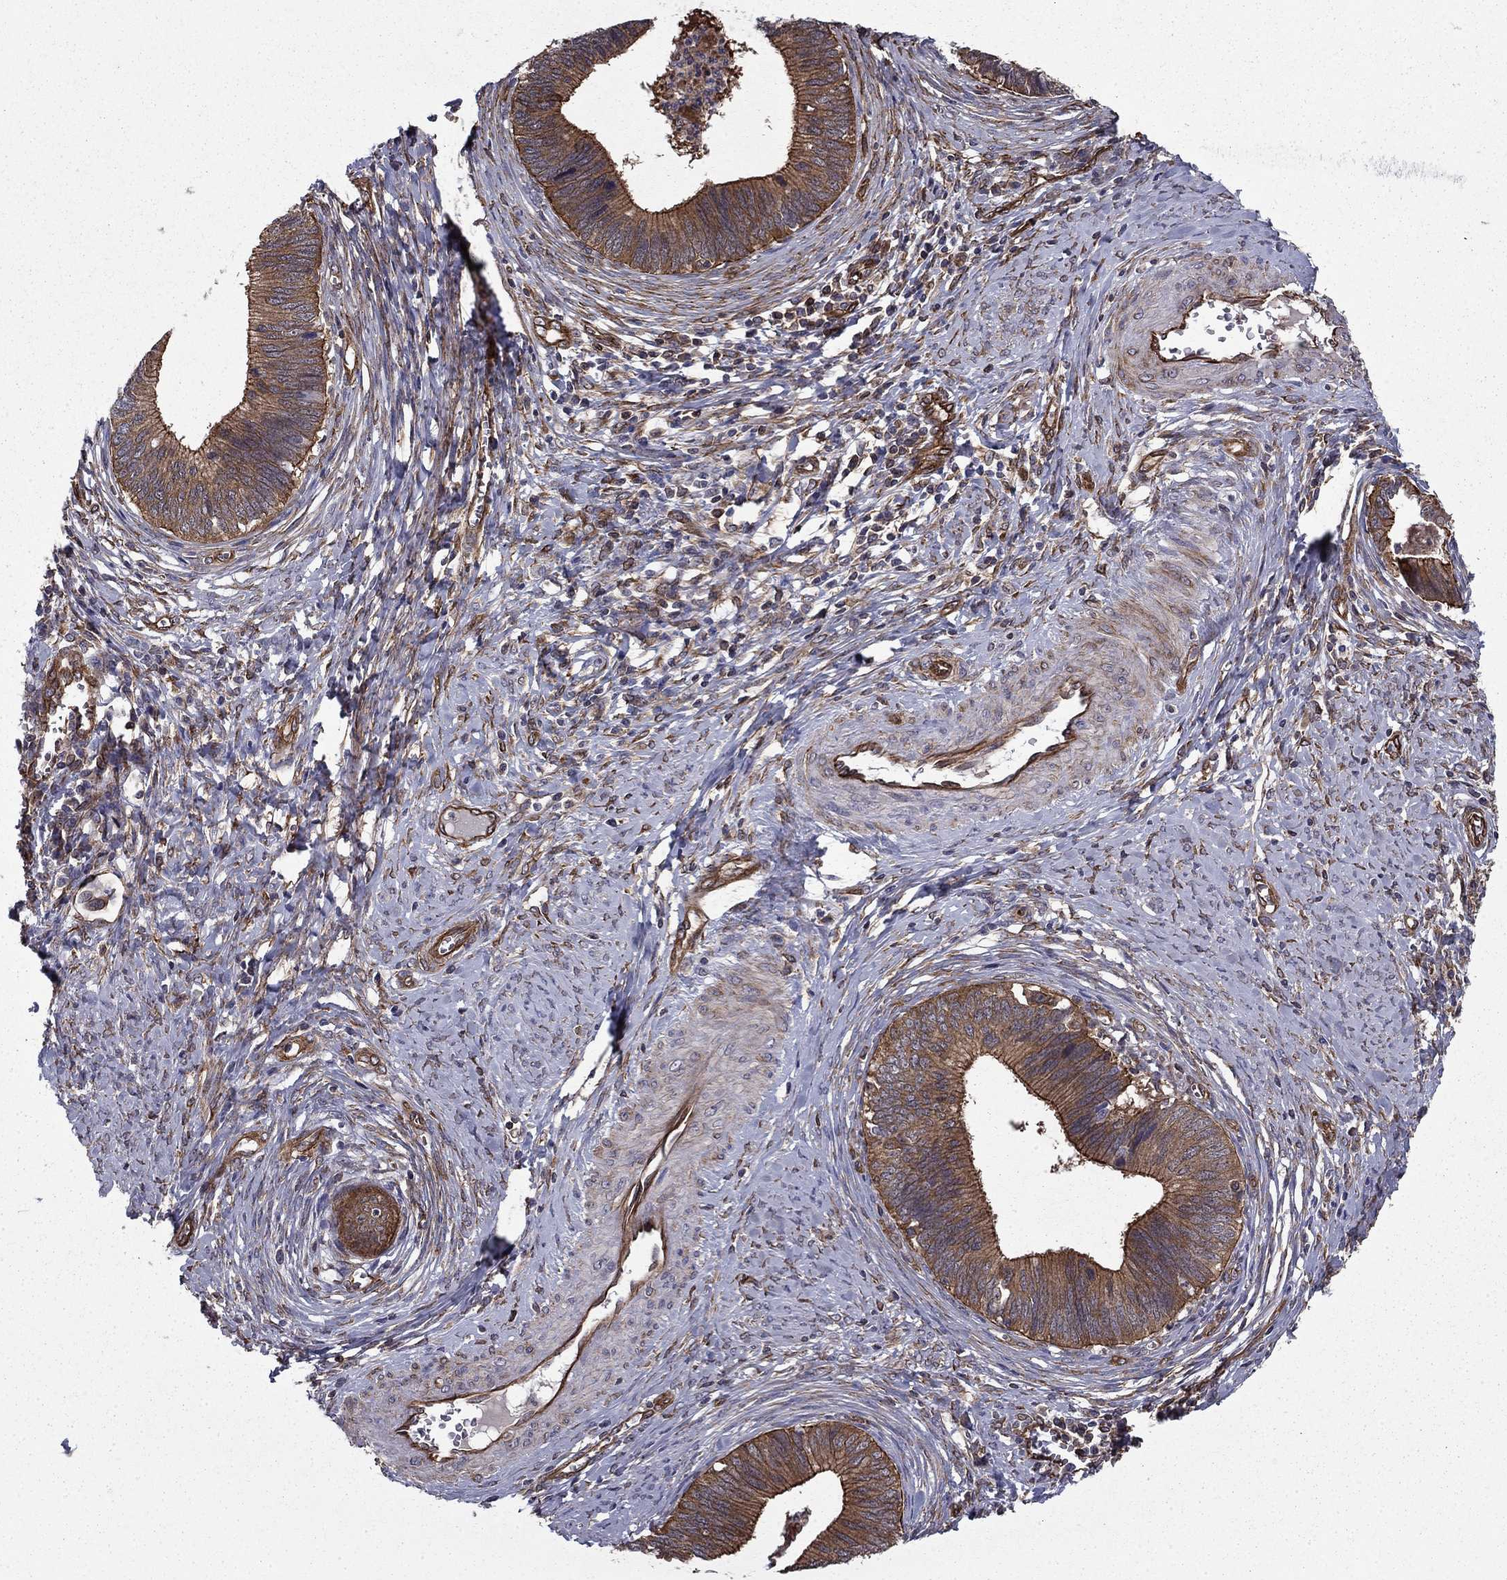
{"staining": {"intensity": "strong", "quantity": "25%-75%", "location": "cytoplasmic/membranous"}, "tissue": "cervical cancer", "cell_type": "Tumor cells", "image_type": "cancer", "snomed": [{"axis": "morphology", "description": "Adenocarcinoma, NOS"}, {"axis": "topography", "description": "Cervix"}], "caption": "Strong cytoplasmic/membranous protein expression is identified in approximately 25%-75% of tumor cells in cervical adenocarcinoma. The staining was performed using DAB (3,3'-diaminobenzidine) to visualize the protein expression in brown, while the nuclei were stained in blue with hematoxylin (Magnification: 20x).", "gene": "SHMT1", "patient": {"sex": "female", "age": 42}}